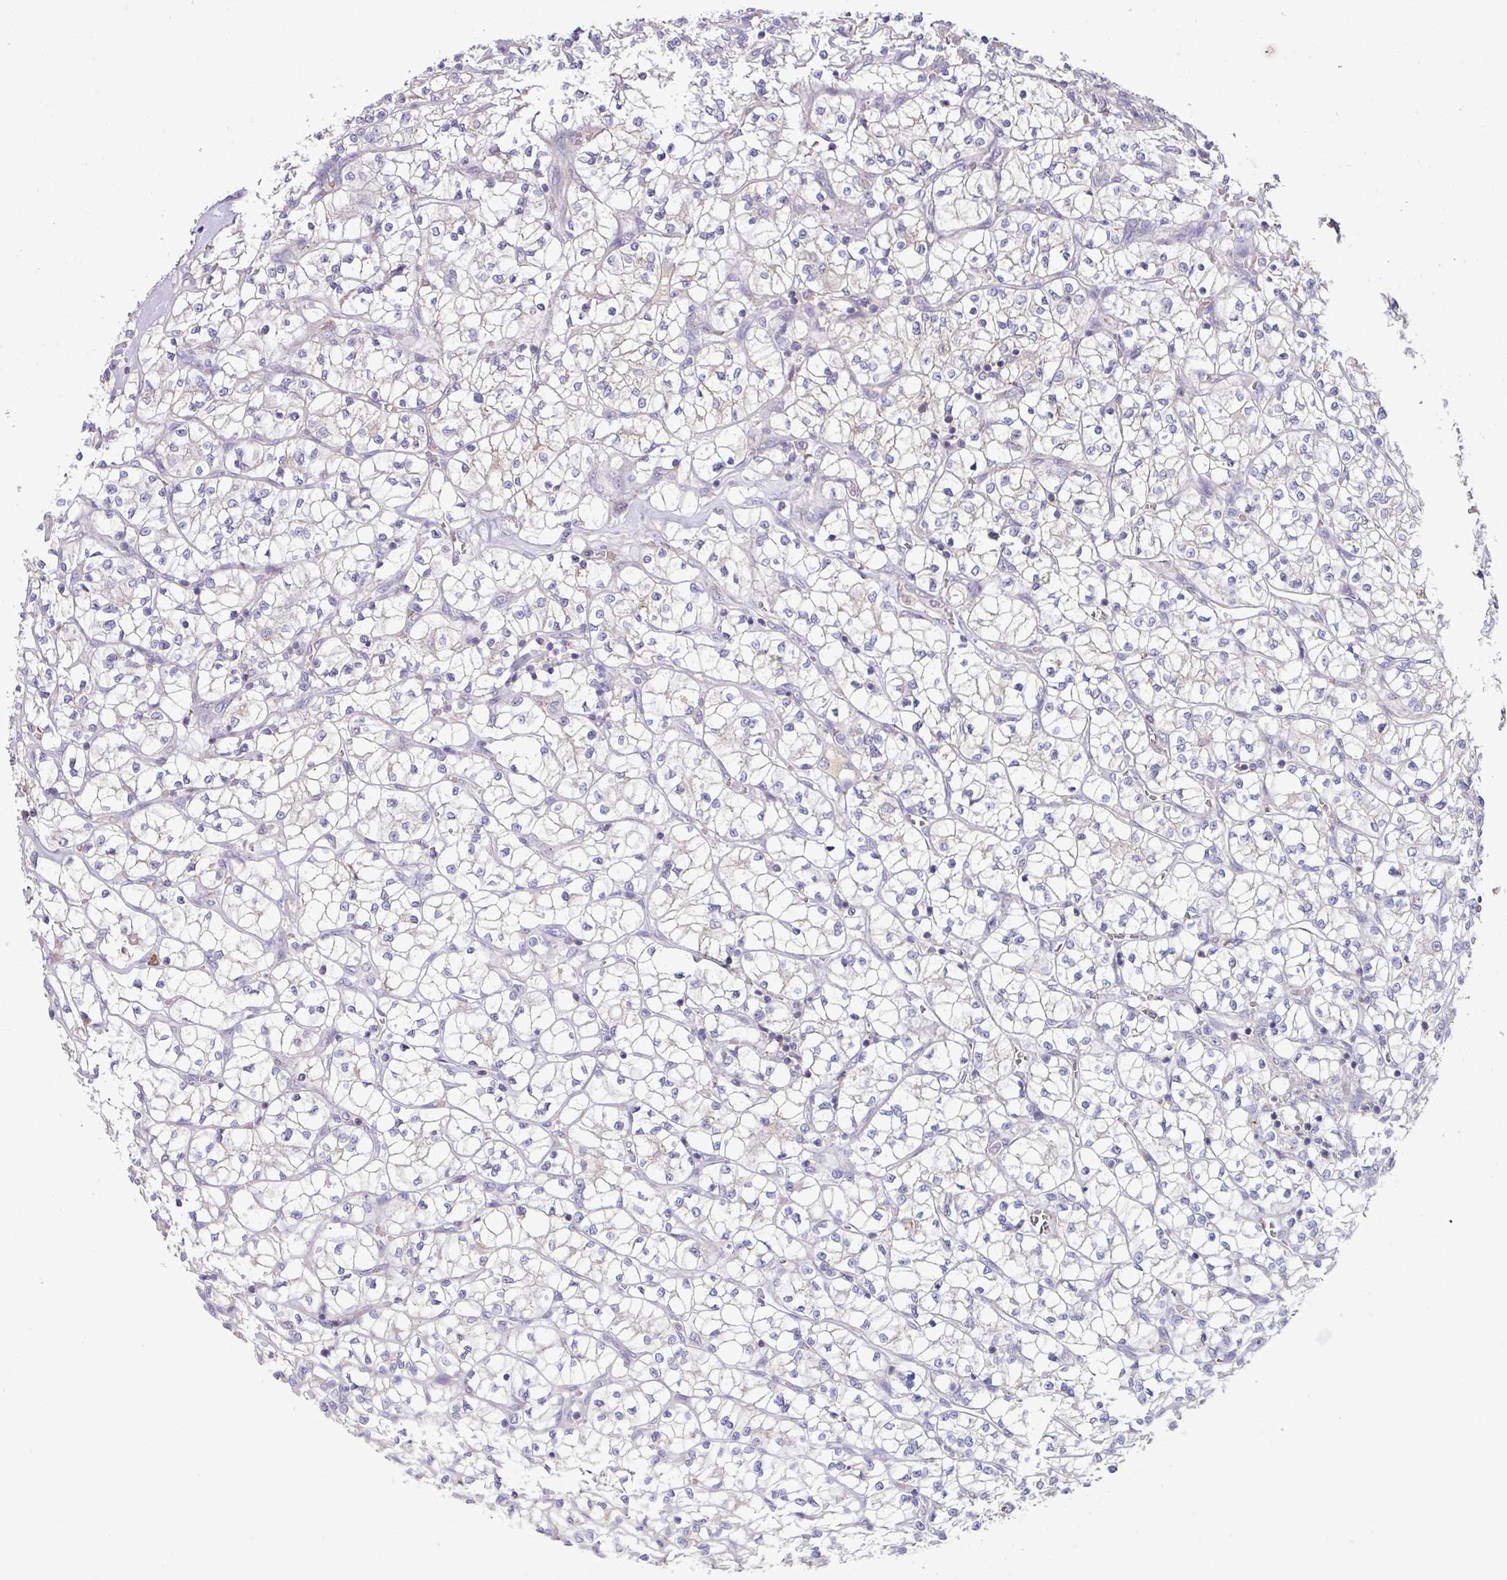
{"staining": {"intensity": "negative", "quantity": "none", "location": "none"}, "tissue": "renal cancer", "cell_type": "Tumor cells", "image_type": "cancer", "snomed": [{"axis": "morphology", "description": "Adenocarcinoma, NOS"}, {"axis": "topography", "description": "Kidney"}], "caption": "Immunohistochemistry (IHC) of renal cancer (adenocarcinoma) exhibits no staining in tumor cells.", "gene": "SLAMF6", "patient": {"sex": "female", "age": 64}}